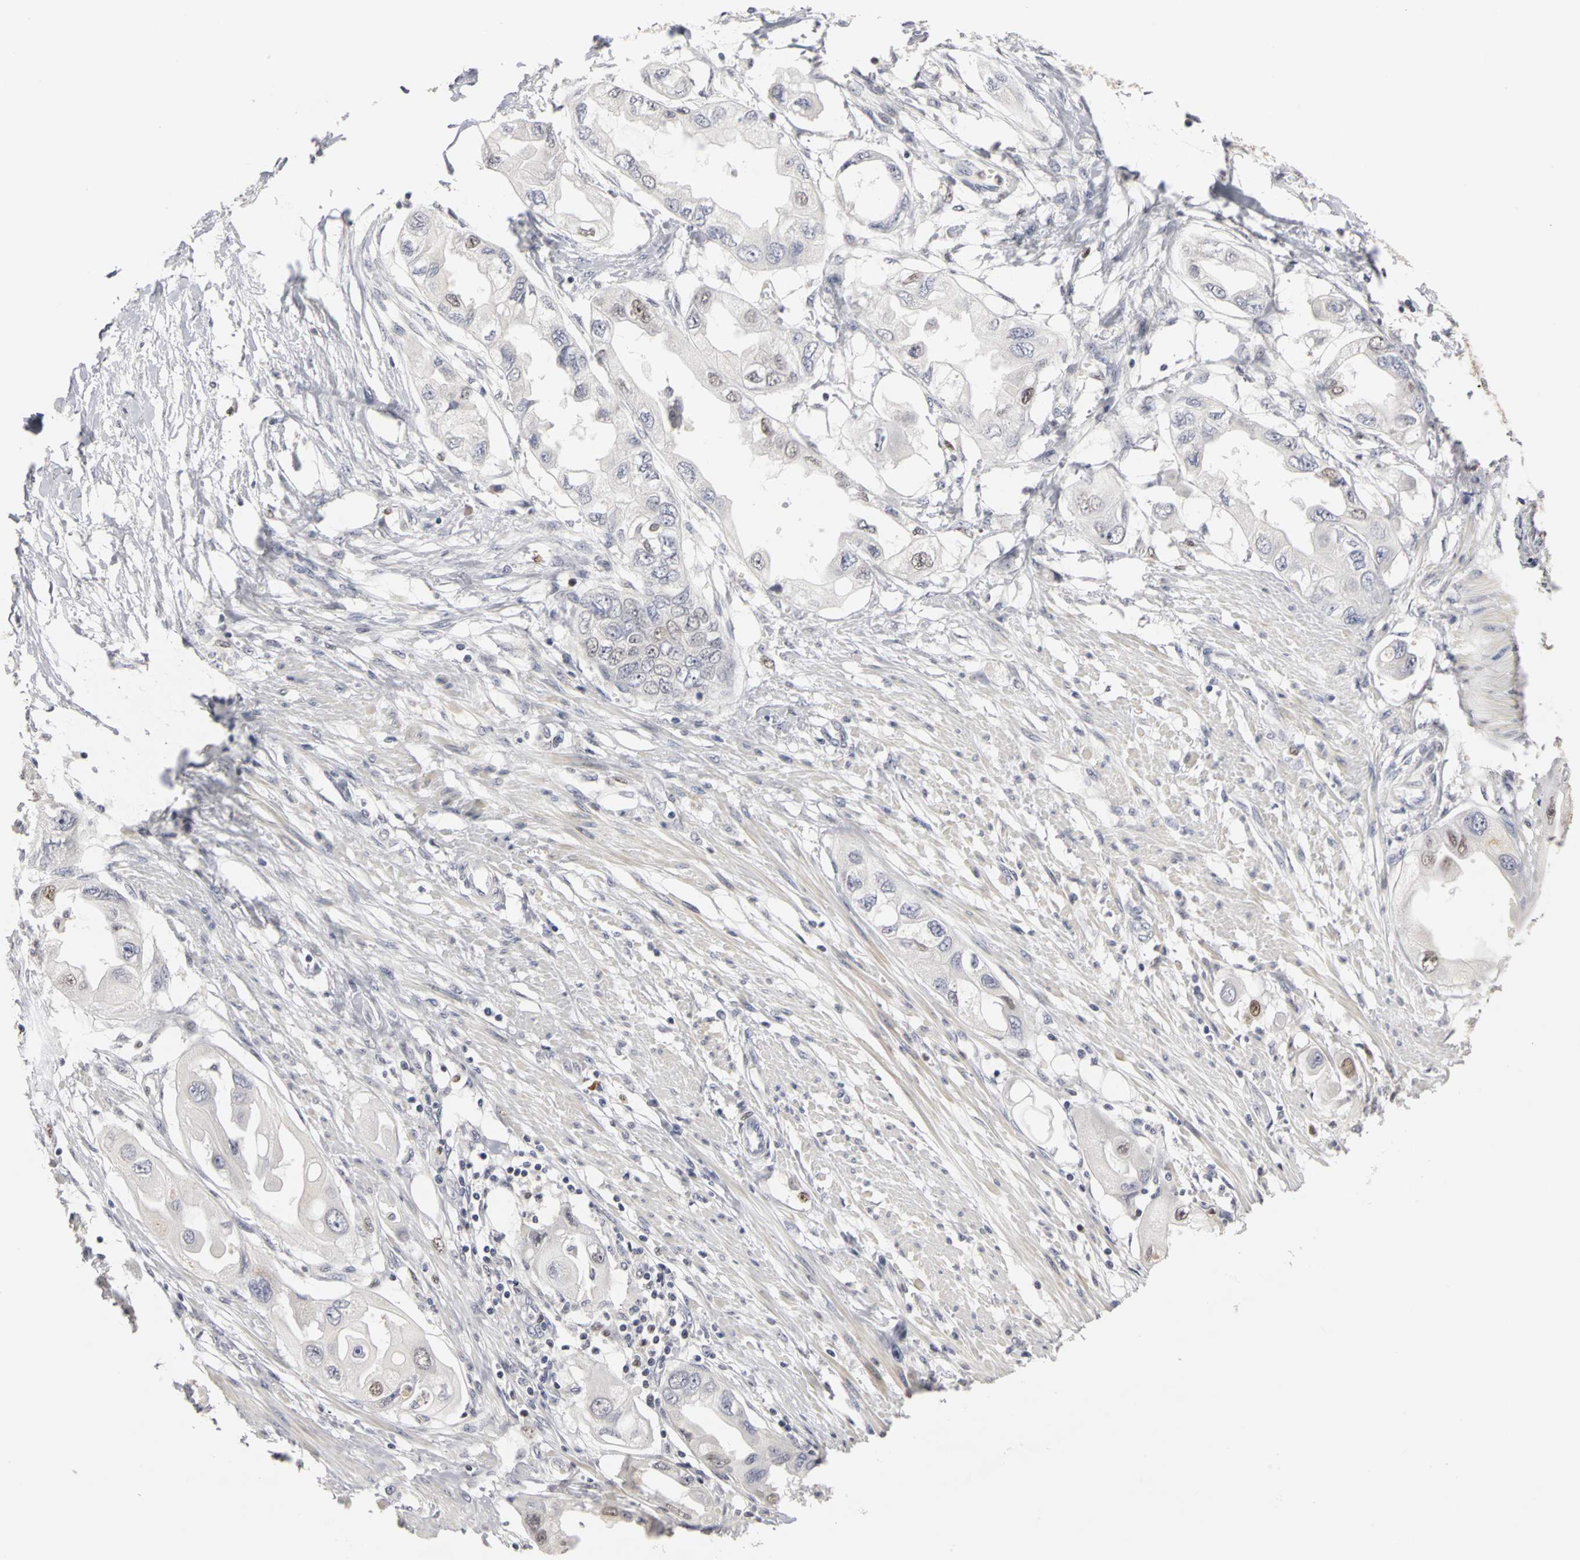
{"staining": {"intensity": "negative", "quantity": "none", "location": "none"}, "tissue": "endometrial cancer", "cell_type": "Tumor cells", "image_type": "cancer", "snomed": [{"axis": "morphology", "description": "Adenocarcinoma, NOS"}, {"axis": "topography", "description": "Endometrium"}], "caption": "A micrograph of endometrial cancer (adenocarcinoma) stained for a protein shows no brown staining in tumor cells.", "gene": "MCM6", "patient": {"sex": "female", "age": 67}}